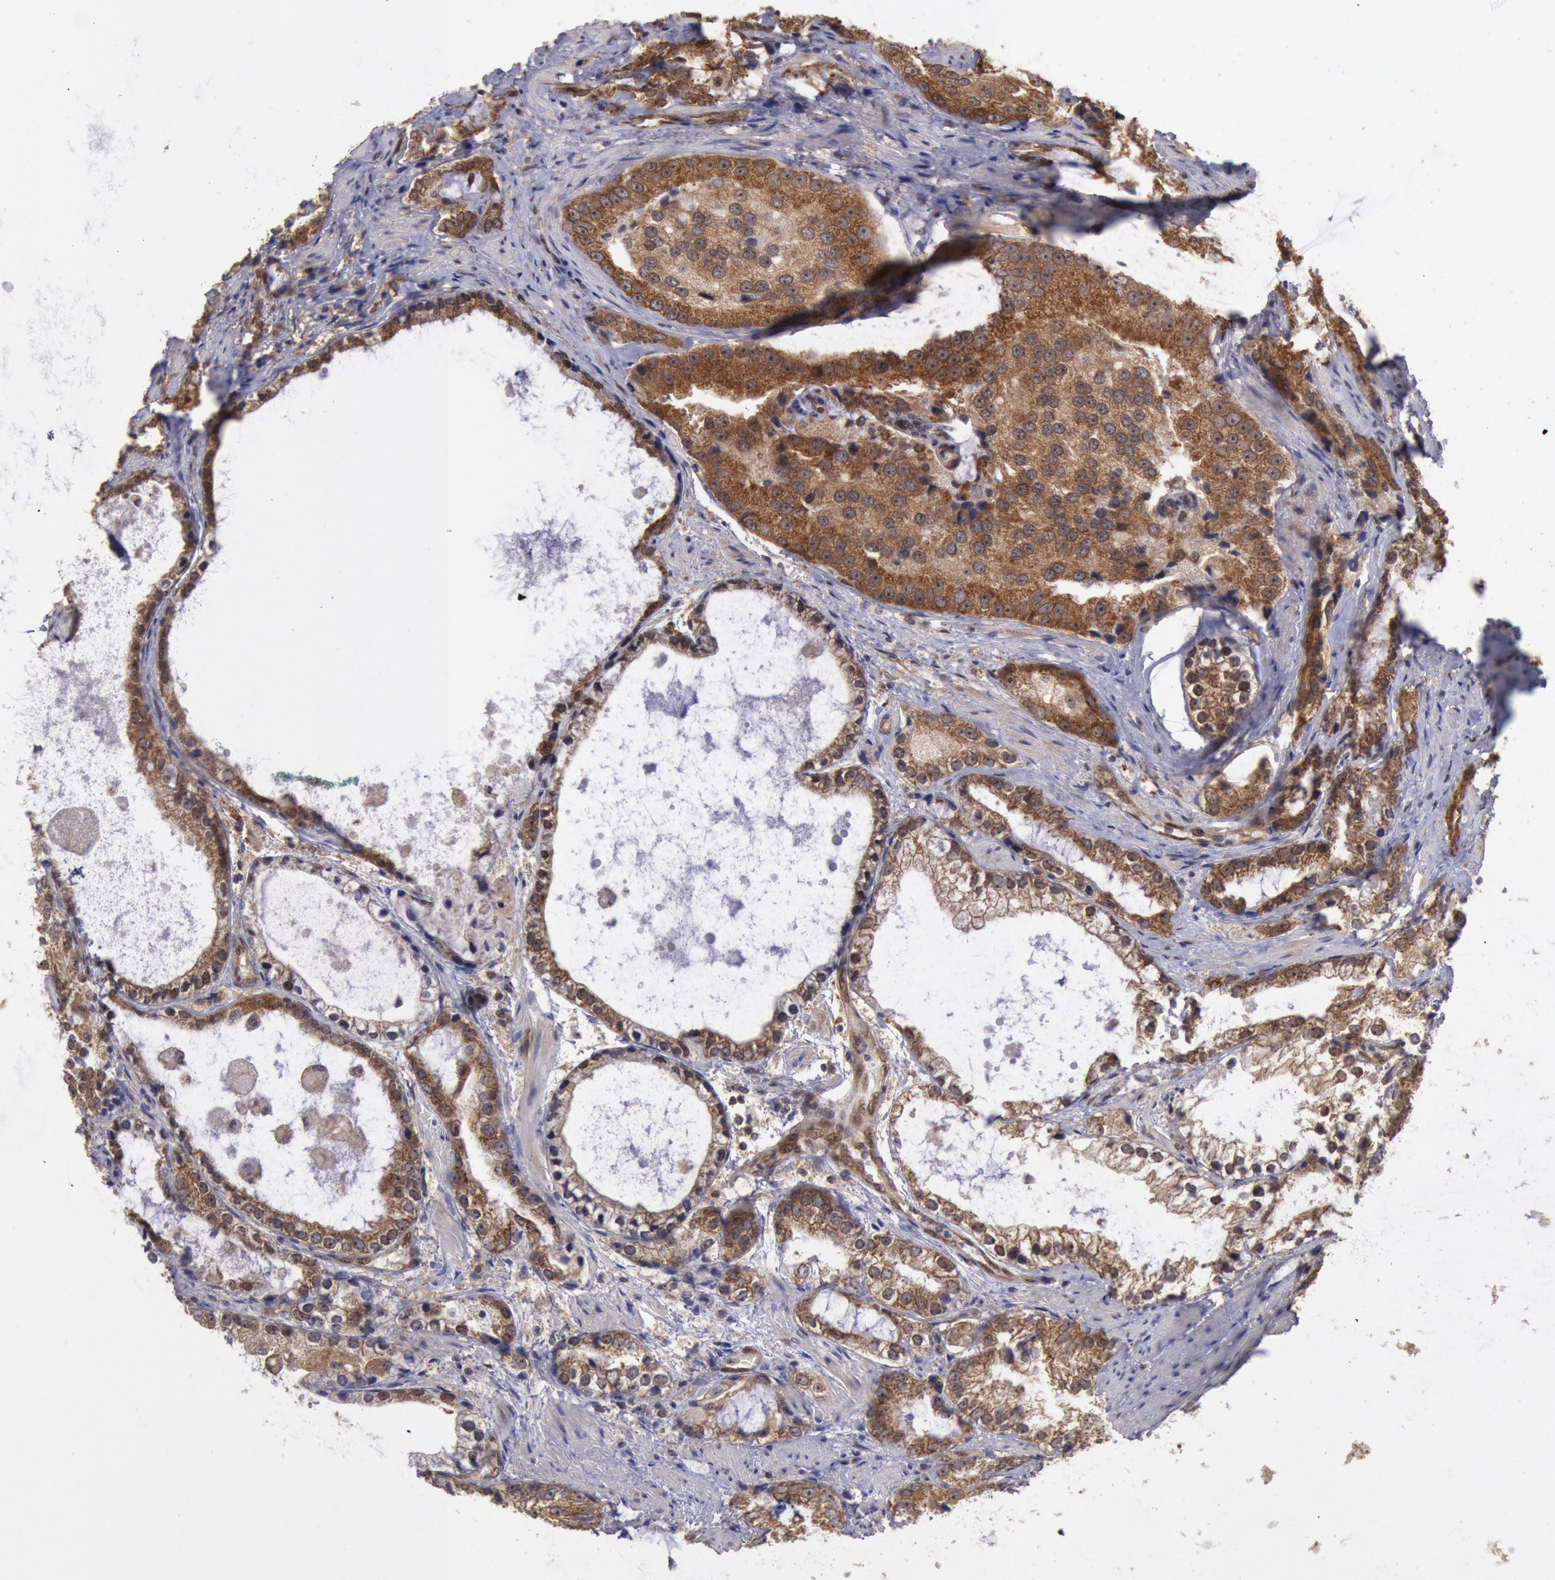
{"staining": {"intensity": "strong", "quantity": ">75%", "location": "cytoplasmic/membranous"}, "tissue": "prostate cancer", "cell_type": "Tumor cells", "image_type": "cancer", "snomed": [{"axis": "morphology", "description": "Adenocarcinoma, High grade"}, {"axis": "topography", "description": "Prostate"}], "caption": "Adenocarcinoma (high-grade) (prostate) tissue exhibits strong cytoplasmic/membranous staining in about >75% of tumor cells, visualized by immunohistochemistry.", "gene": "STX17", "patient": {"sex": "male", "age": 63}}